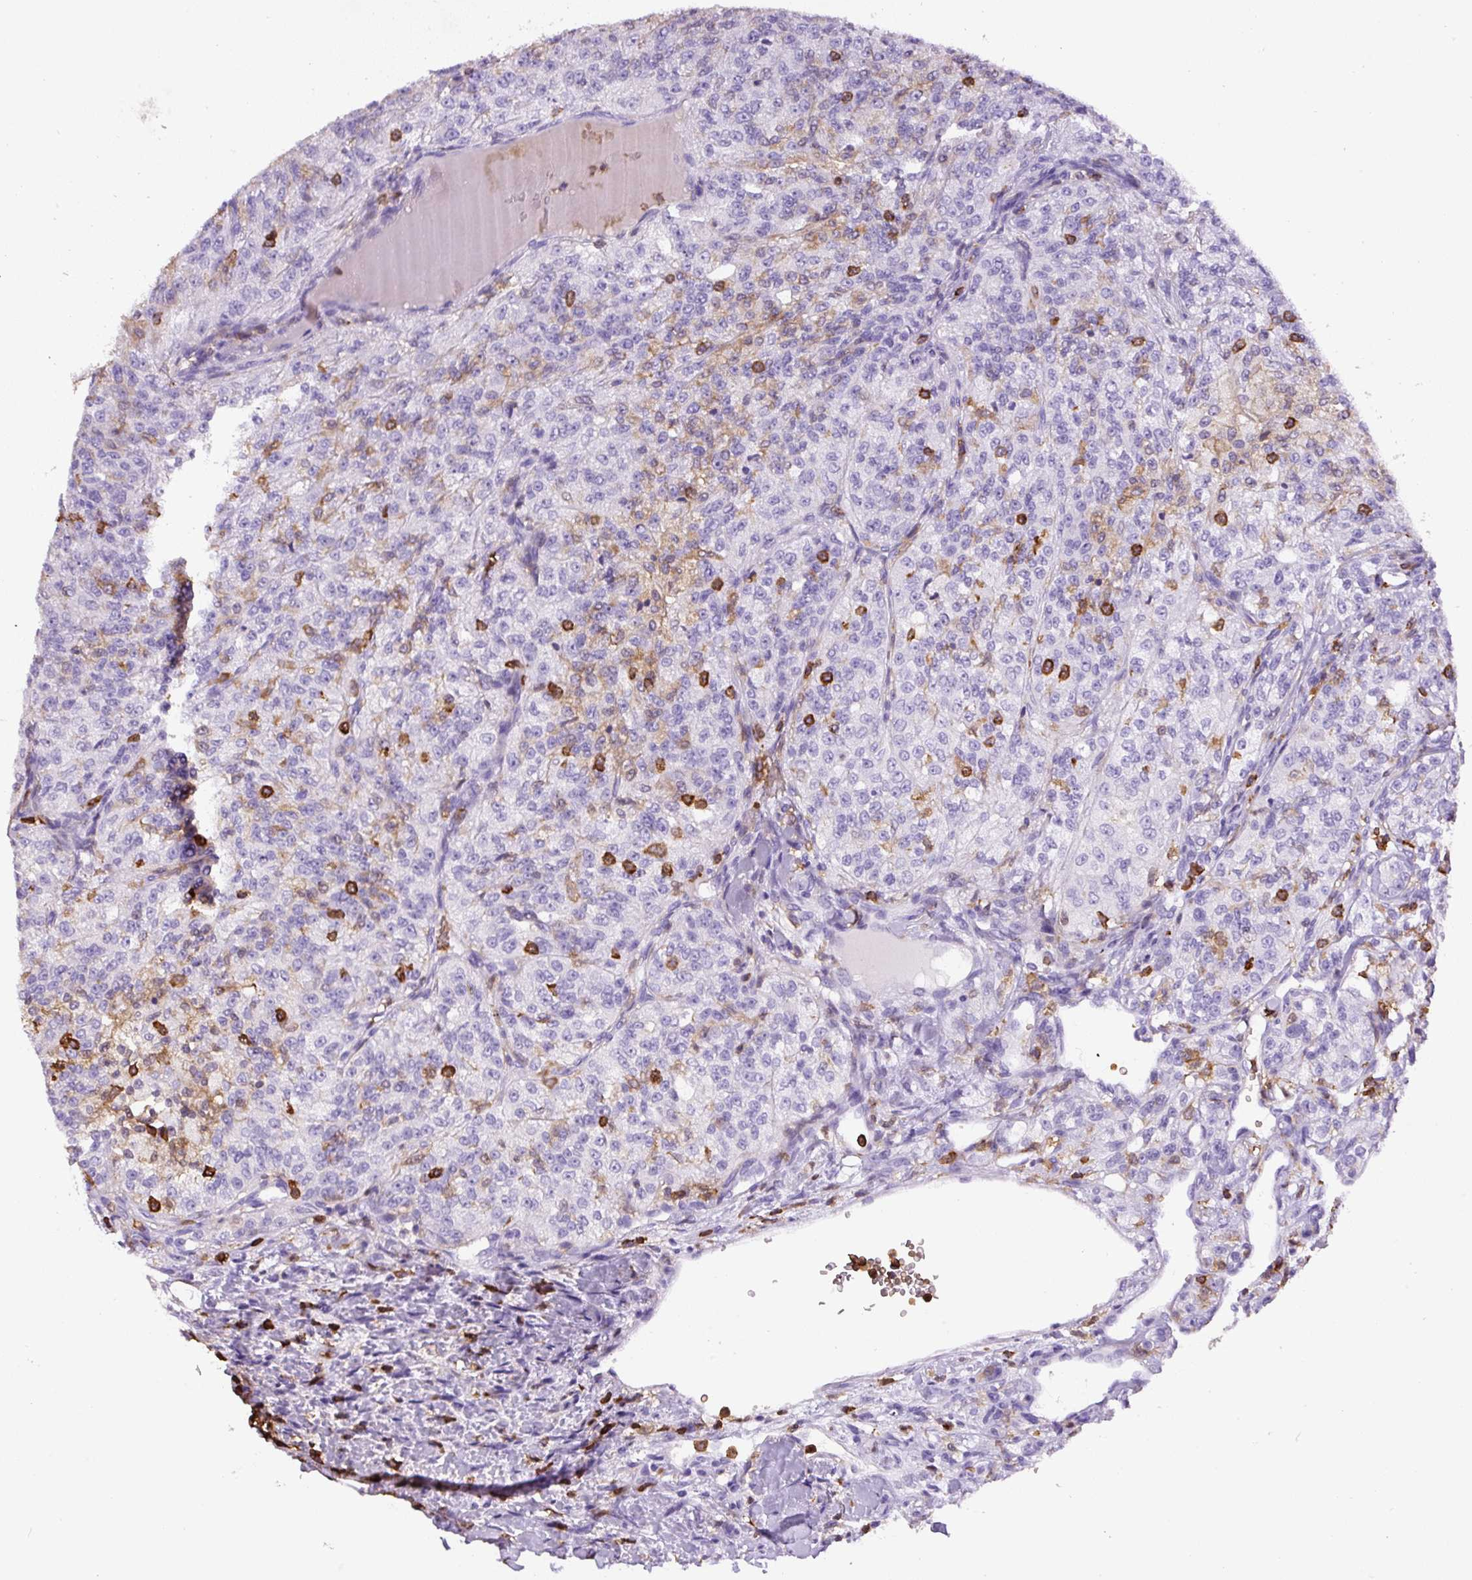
{"staining": {"intensity": "moderate", "quantity": "<25%", "location": "cytoplasmic/membranous"}, "tissue": "renal cancer", "cell_type": "Tumor cells", "image_type": "cancer", "snomed": [{"axis": "morphology", "description": "Adenocarcinoma, NOS"}, {"axis": "topography", "description": "Kidney"}], "caption": "Human adenocarcinoma (renal) stained with a brown dye exhibits moderate cytoplasmic/membranous positive positivity in about <25% of tumor cells.", "gene": "FAM228B", "patient": {"sex": "female", "age": 63}}